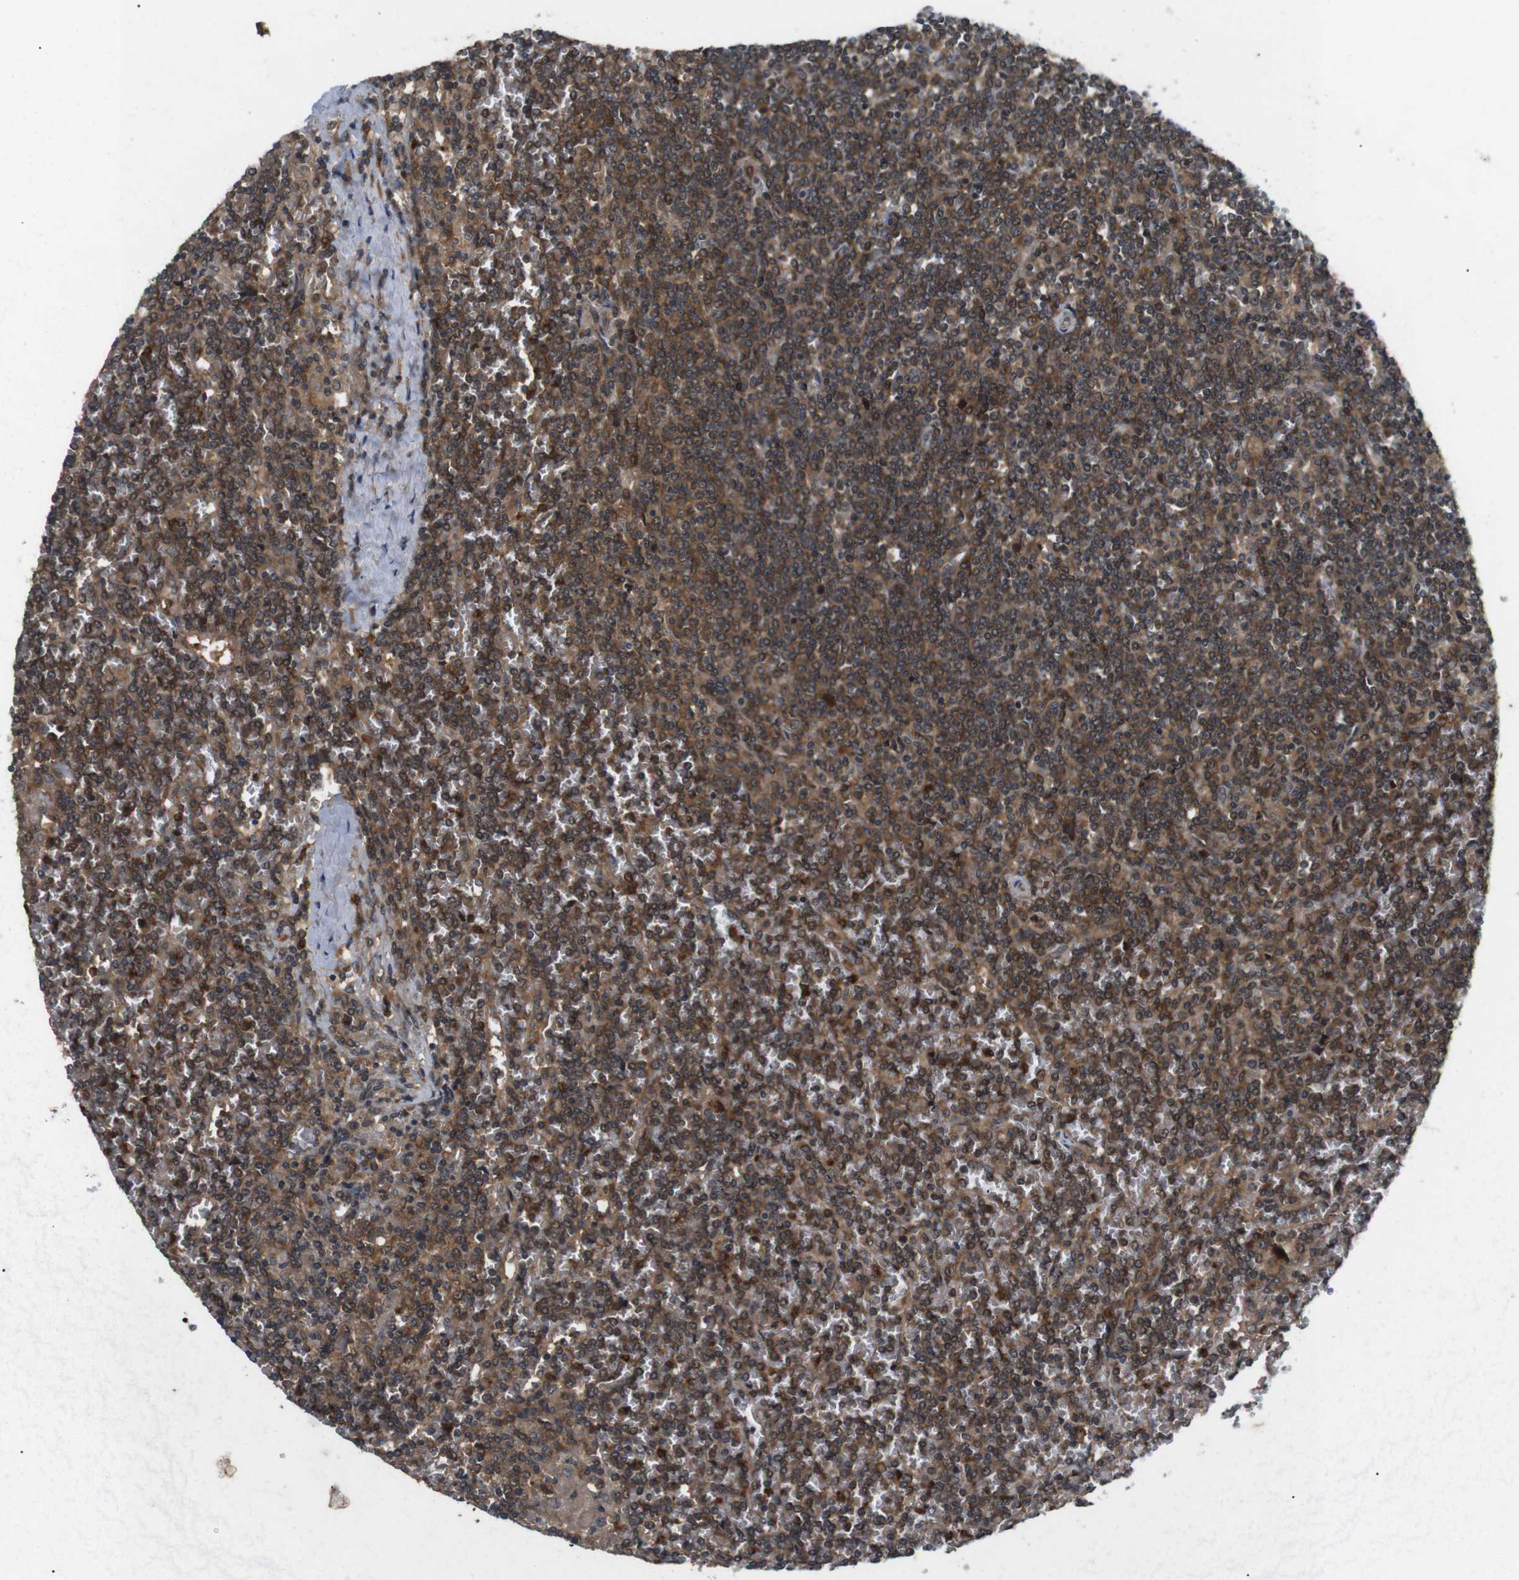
{"staining": {"intensity": "moderate", "quantity": ">75%", "location": "cytoplasmic/membranous"}, "tissue": "lymphoma", "cell_type": "Tumor cells", "image_type": "cancer", "snomed": [{"axis": "morphology", "description": "Malignant lymphoma, non-Hodgkin's type, Low grade"}, {"axis": "topography", "description": "Spleen"}], "caption": "Immunohistochemical staining of malignant lymphoma, non-Hodgkin's type (low-grade) shows medium levels of moderate cytoplasmic/membranous expression in about >75% of tumor cells.", "gene": "NFKBIE", "patient": {"sex": "female", "age": 19}}